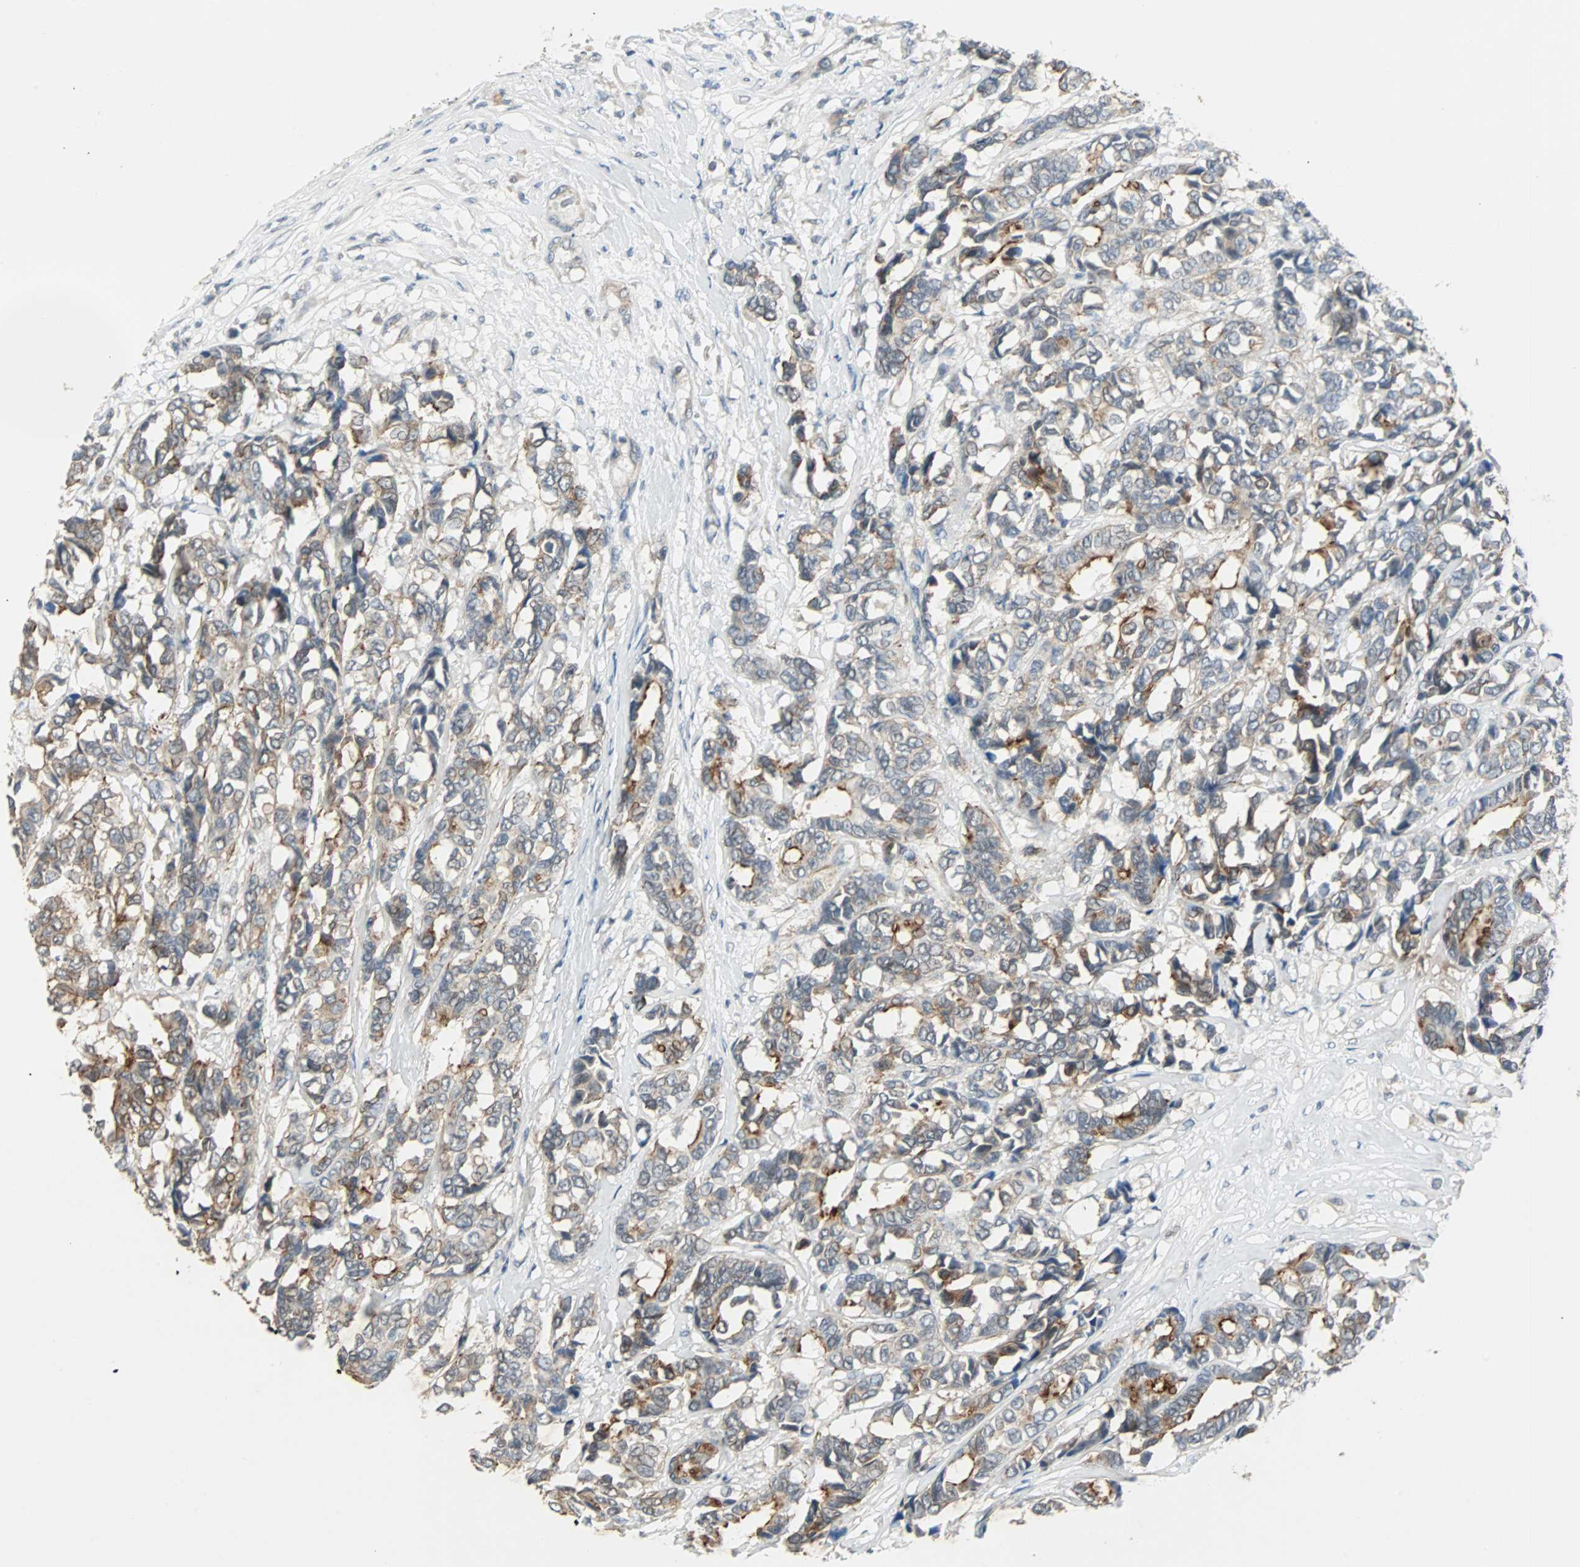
{"staining": {"intensity": "moderate", "quantity": "25%-75%", "location": "cytoplasmic/membranous"}, "tissue": "breast cancer", "cell_type": "Tumor cells", "image_type": "cancer", "snomed": [{"axis": "morphology", "description": "Duct carcinoma"}, {"axis": "topography", "description": "Breast"}], "caption": "The photomicrograph reveals immunohistochemical staining of breast cancer (infiltrating ductal carcinoma). There is moderate cytoplasmic/membranous positivity is appreciated in approximately 25%-75% of tumor cells.", "gene": "CMC2", "patient": {"sex": "female", "age": 87}}